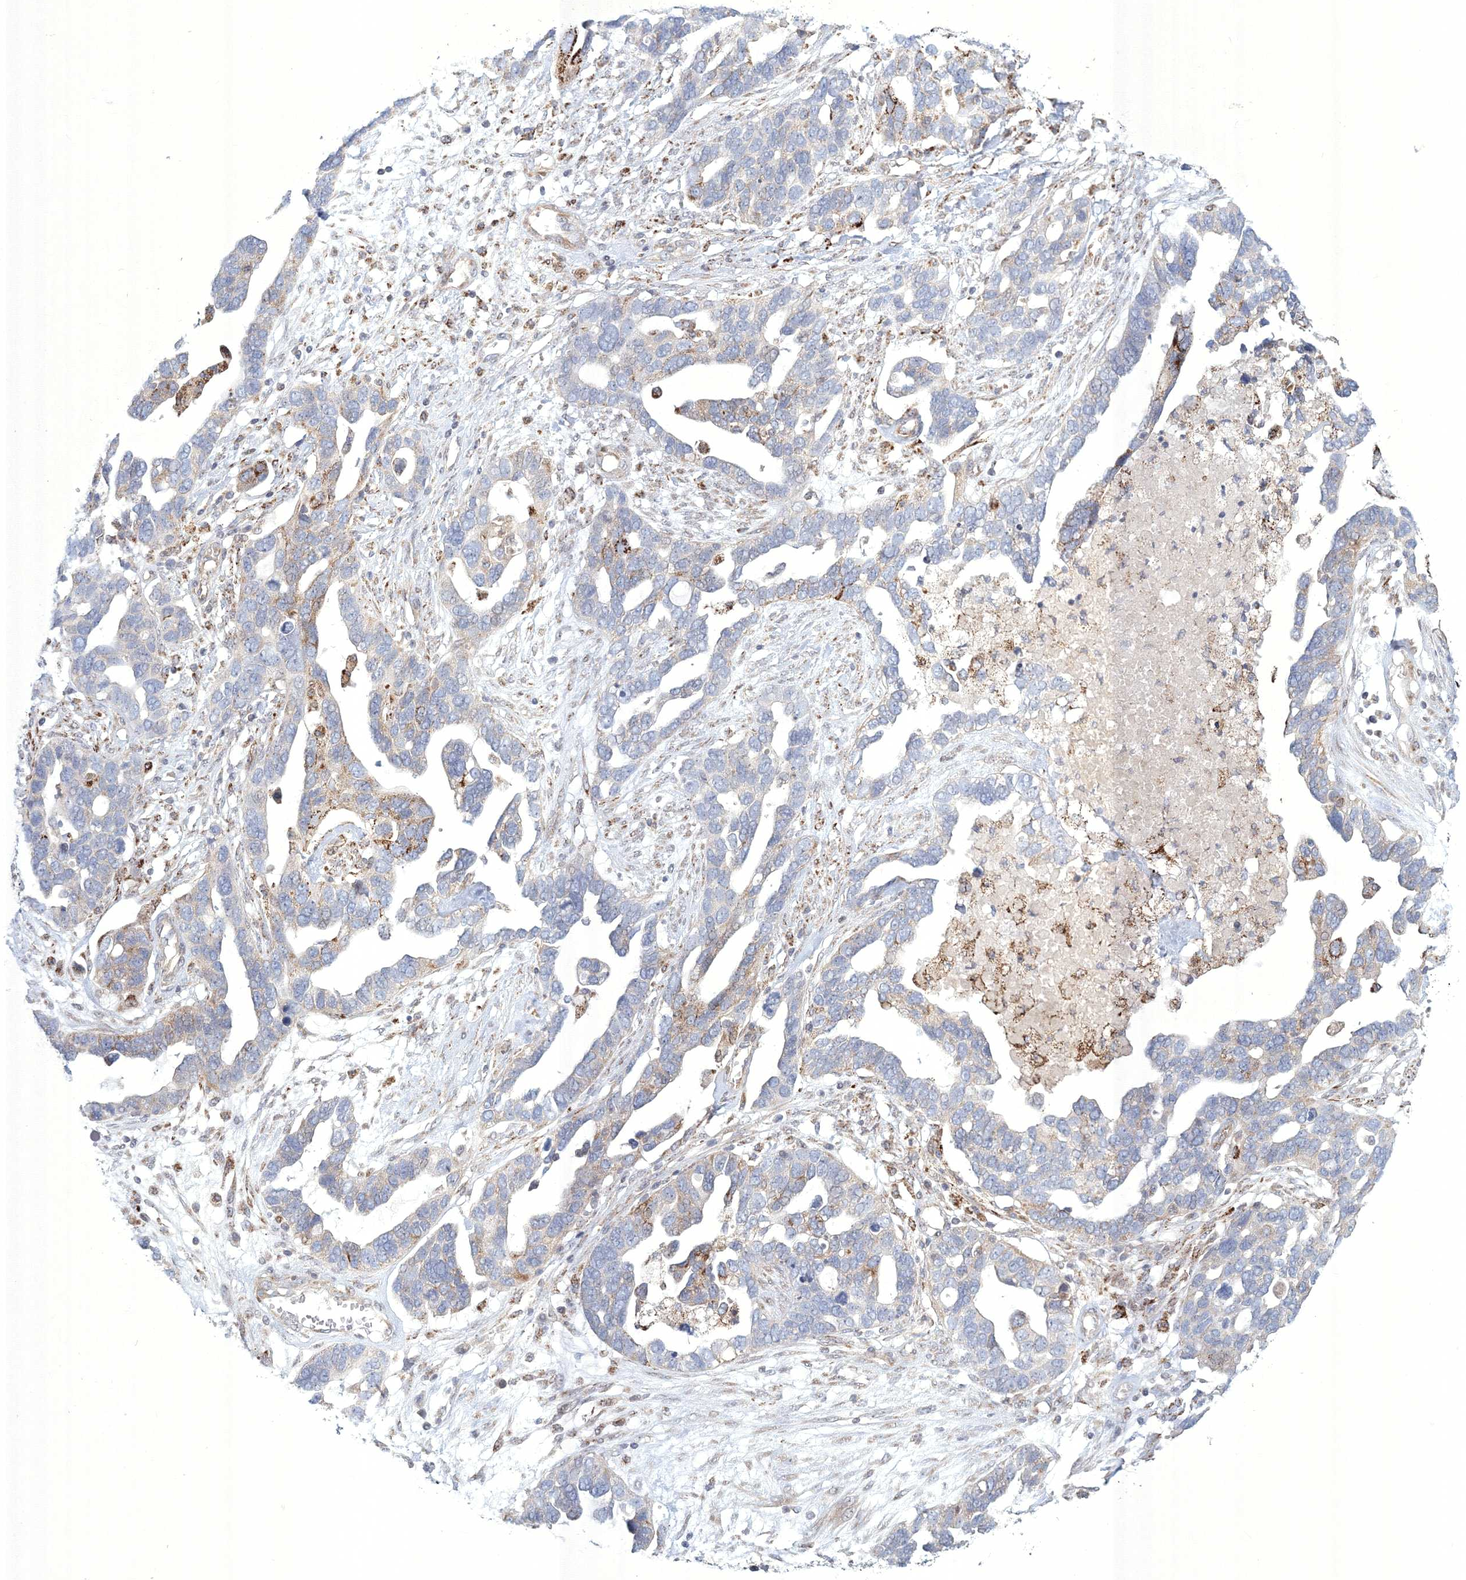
{"staining": {"intensity": "weak", "quantity": "<25%", "location": "cytoplasmic/membranous"}, "tissue": "ovarian cancer", "cell_type": "Tumor cells", "image_type": "cancer", "snomed": [{"axis": "morphology", "description": "Cystadenocarcinoma, serous, NOS"}, {"axis": "topography", "description": "Ovary"}], "caption": "Tumor cells show no significant protein expression in ovarian serous cystadenocarcinoma. Brightfield microscopy of IHC stained with DAB (3,3'-diaminobenzidine) (brown) and hematoxylin (blue), captured at high magnification.", "gene": "WDR49", "patient": {"sex": "female", "age": 54}}